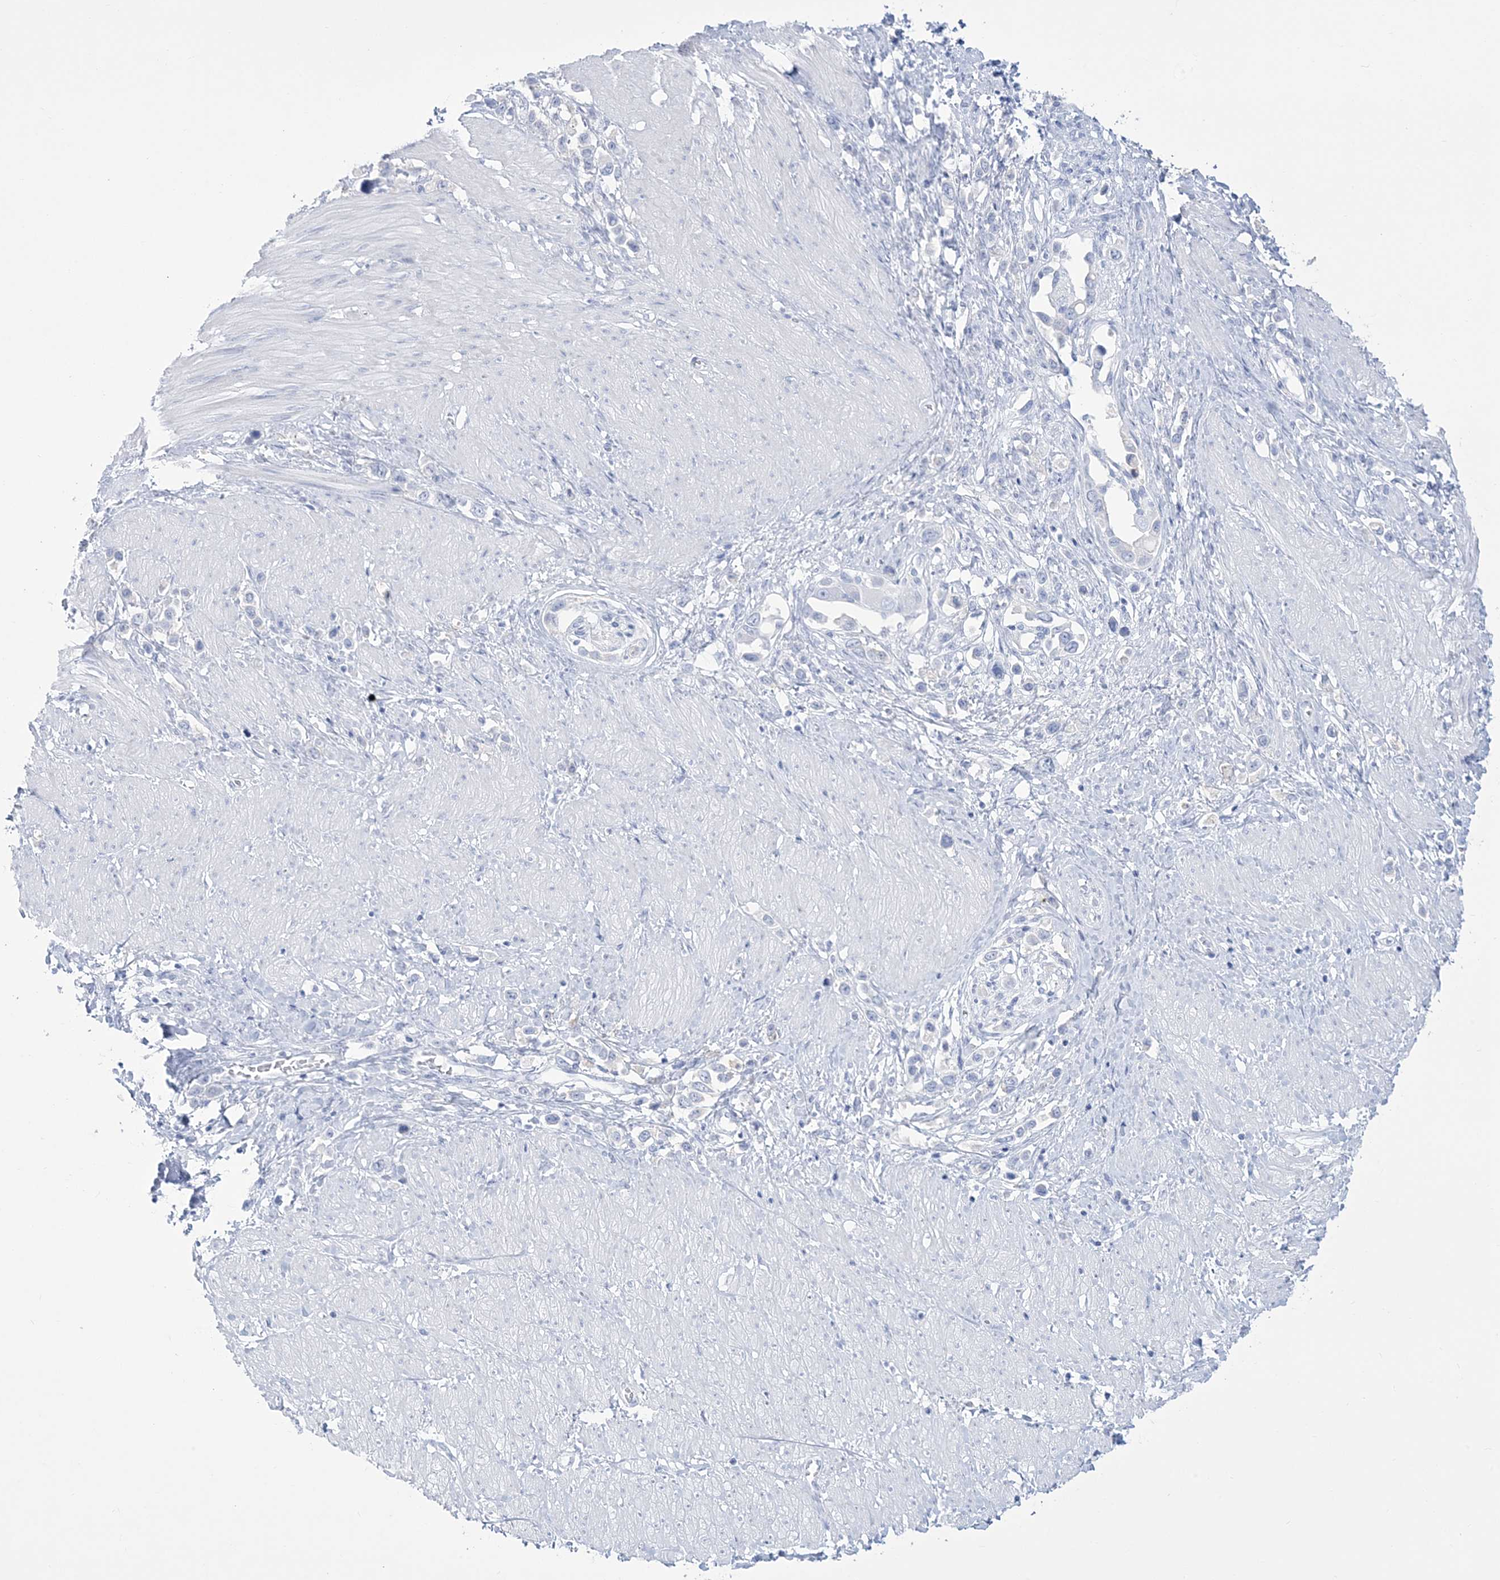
{"staining": {"intensity": "negative", "quantity": "none", "location": "none"}, "tissue": "stomach cancer", "cell_type": "Tumor cells", "image_type": "cancer", "snomed": [{"axis": "morphology", "description": "Normal tissue, NOS"}, {"axis": "morphology", "description": "Adenocarcinoma, NOS"}, {"axis": "topography", "description": "Stomach, upper"}, {"axis": "topography", "description": "Stomach"}], "caption": "Immunohistochemistry histopathology image of human stomach adenocarcinoma stained for a protein (brown), which displays no positivity in tumor cells.", "gene": "RBP2", "patient": {"sex": "female", "age": 65}}